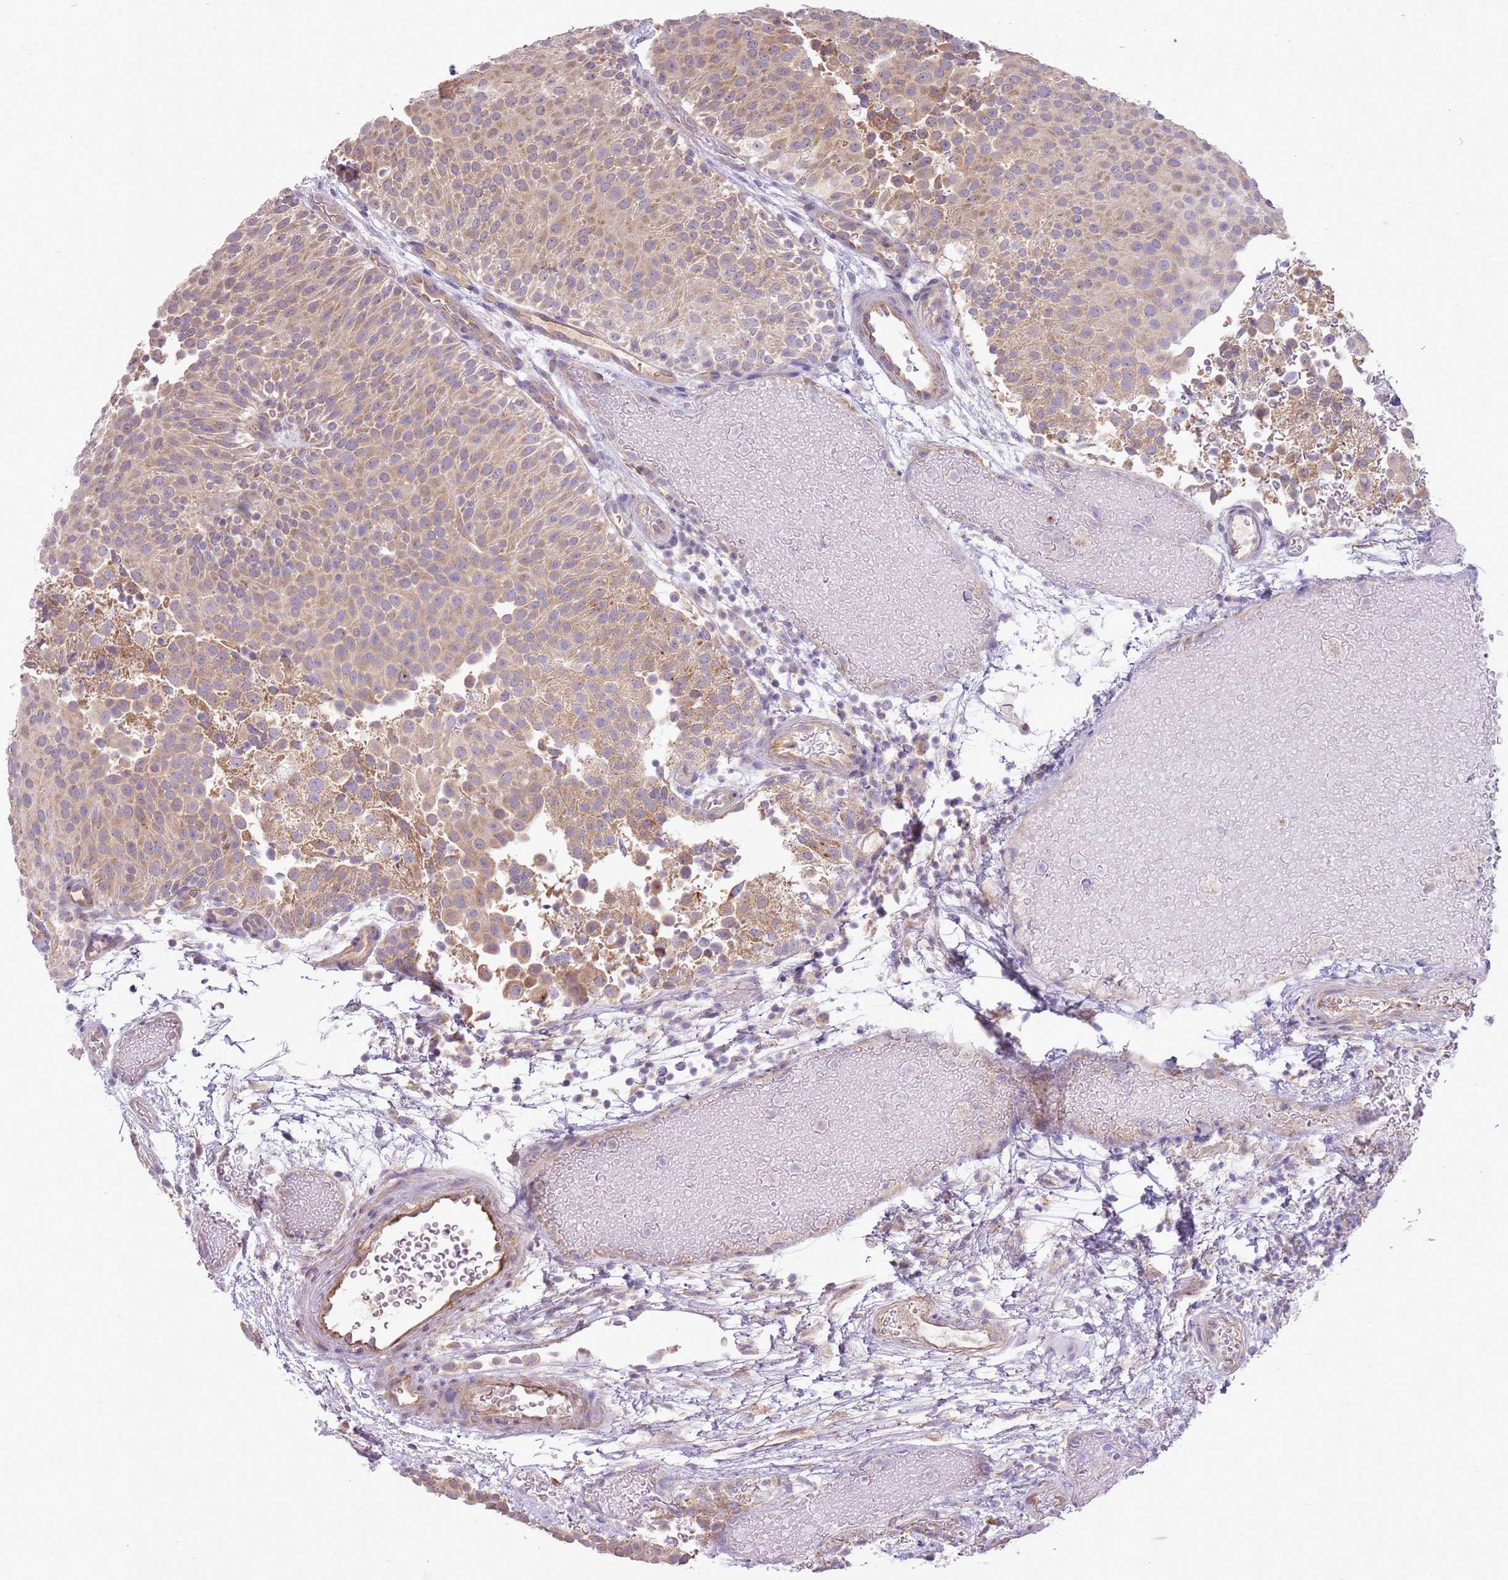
{"staining": {"intensity": "weak", "quantity": "25%-75%", "location": "cytoplasmic/membranous"}, "tissue": "urothelial cancer", "cell_type": "Tumor cells", "image_type": "cancer", "snomed": [{"axis": "morphology", "description": "Urothelial carcinoma, Low grade"}, {"axis": "topography", "description": "Urinary bladder"}], "caption": "Low-grade urothelial carcinoma stained with a brown dye shows weak cytoplasmic/membranous positive expression in about 25%-75% of tumor cells.", "gene": "SKOR2", "patient": {"sex": "male", "age": 78}}